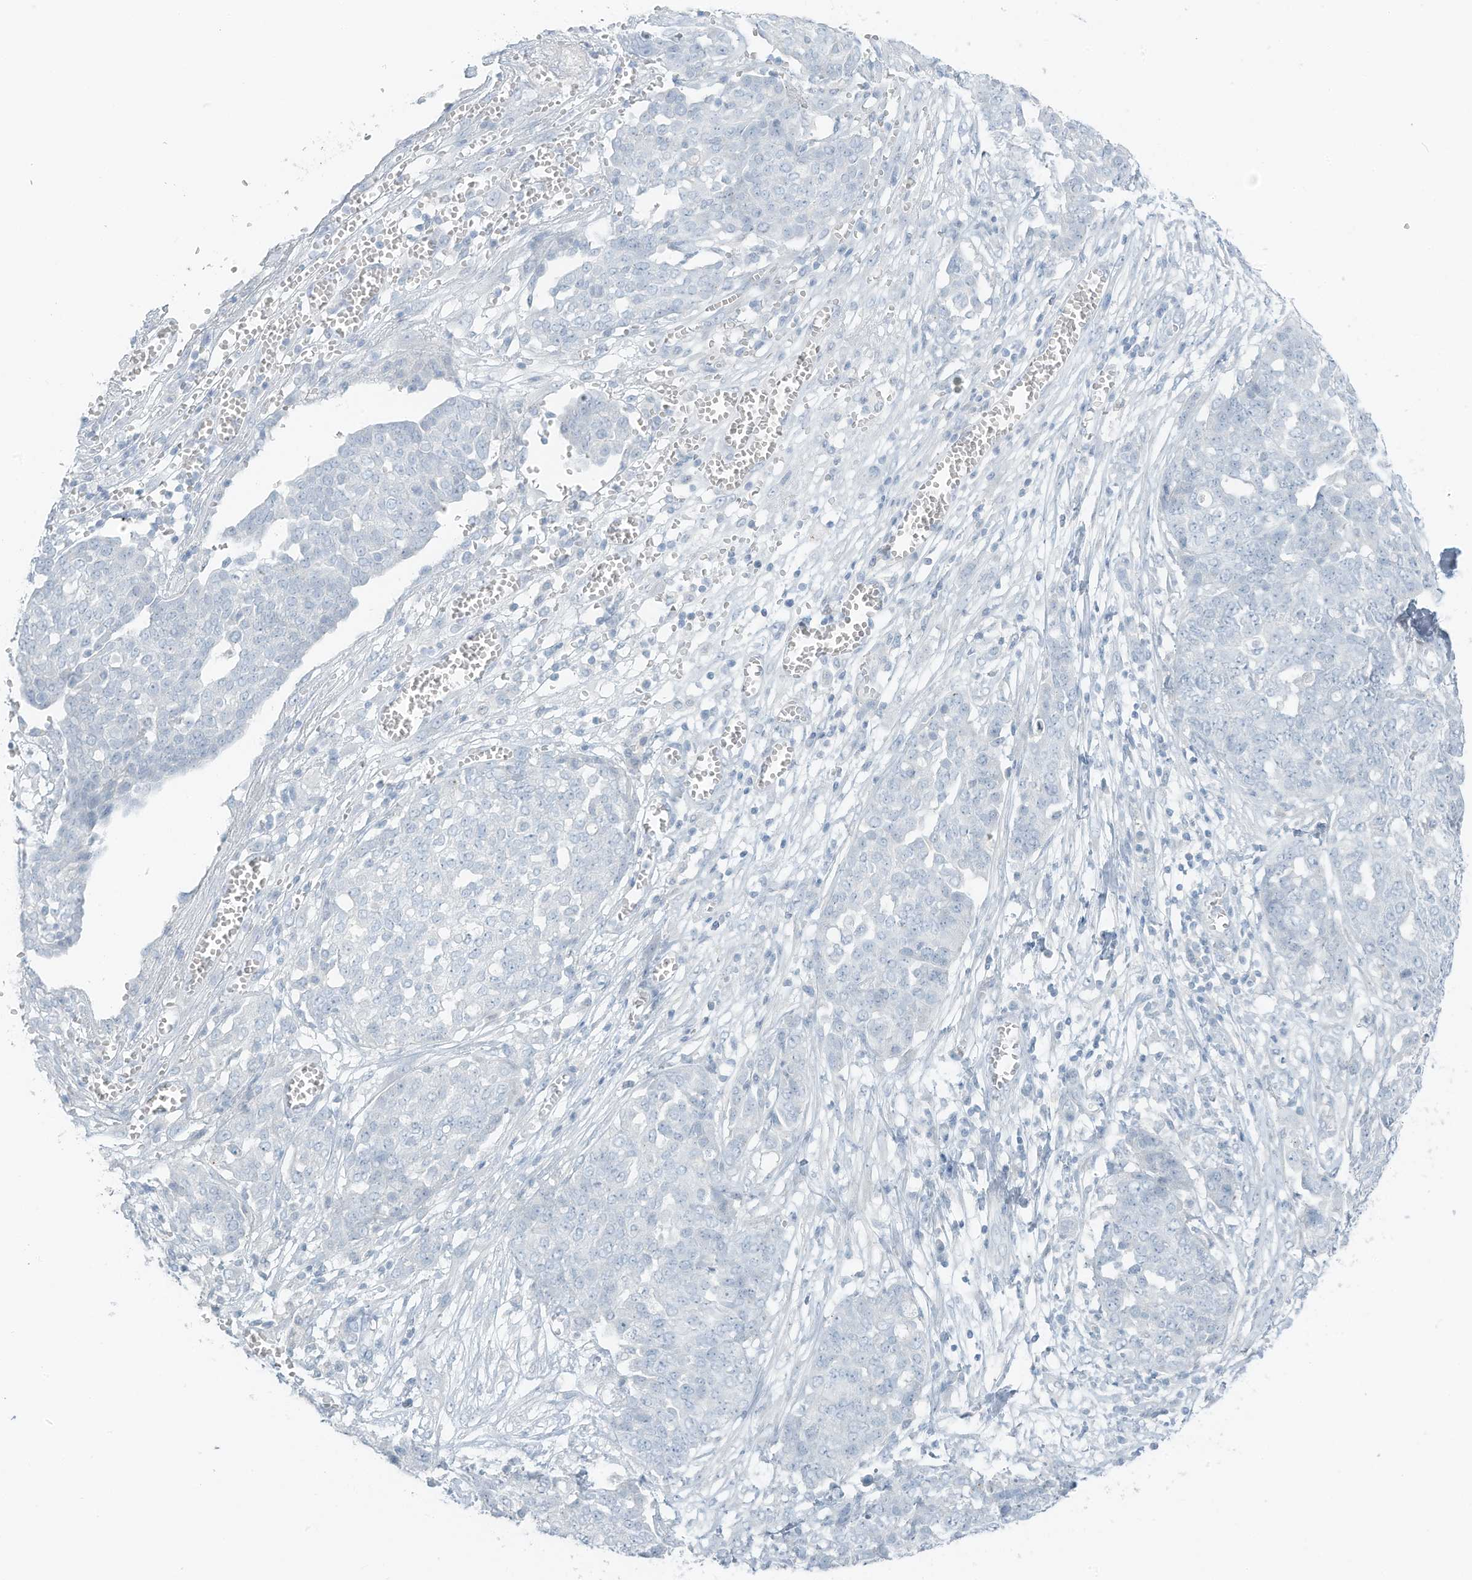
{"staining": {"intensity": "negative", "quantity": "none", "location": "none"}, "tissue": "ovarian cancer", "cell_type": "Tumor cells", "image_type": "cancer", "snomed": [{"axis": "morphology", "description": "Cystadenocarcinoma, serous, NOS"}, {"axis": "topography", "description": "Soft tissue"}, {"axis": "topography", "description": "Ovary"}], "caption": "Ovarian serous cystadenocarcinoma stained for a protein using immunohistochemistry exhibits no expression tumor cells.", "gene": "SLC25A43", "patient": {"sex": "female", "age": 57}}